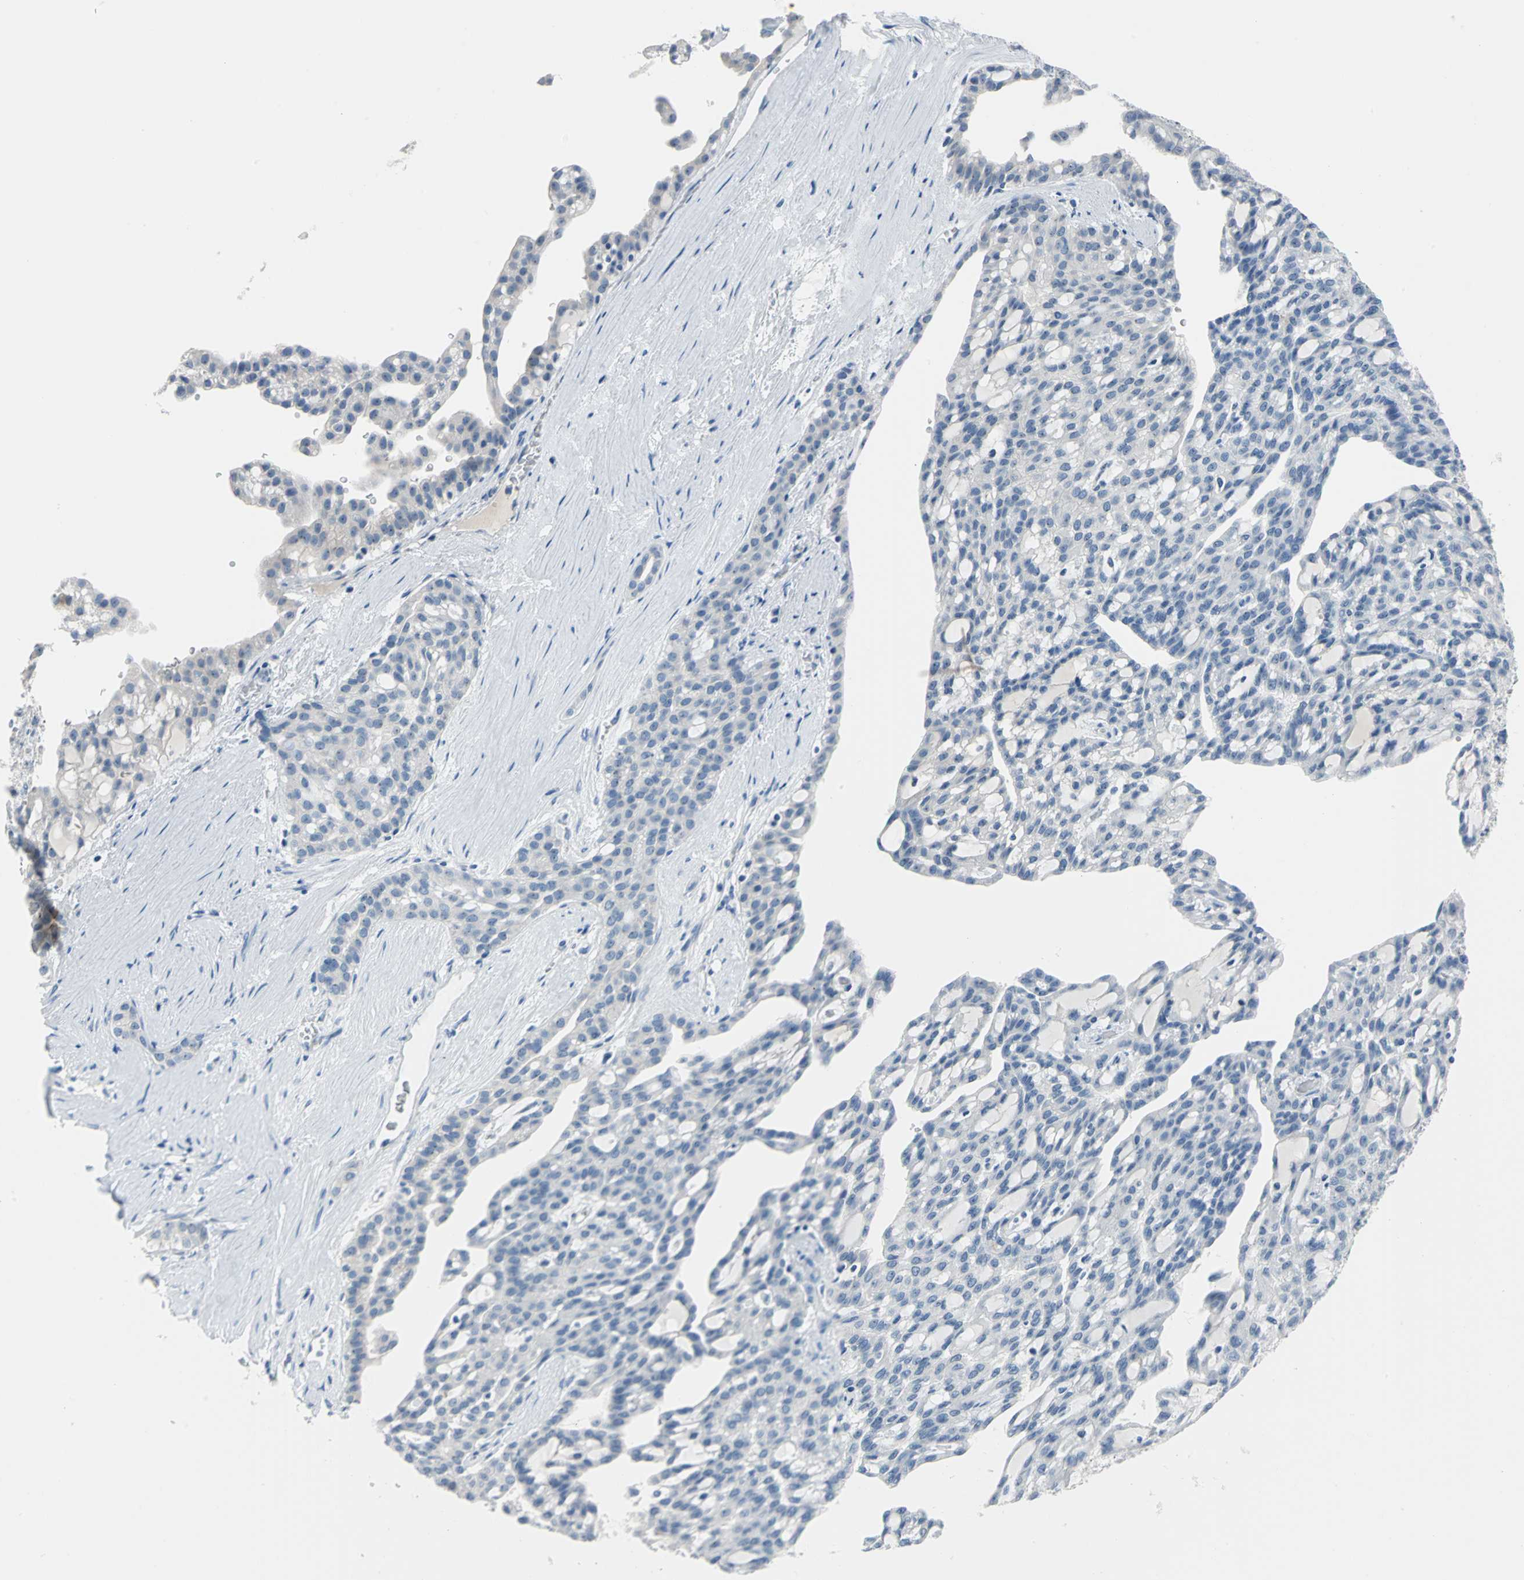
{"staining": {"intensity": "negative", "quantity": "none", "location": "none"}, "tissue": "renal cancer", "cell_type": "Tumor cells", "image_type": "cancer", "snomed": [{"axis": "morphology", "description": "Adenocarcinoma, NOS"}, {"axis": "topography", "description": "Kidney"}], "caption": "This is a image of immunohistochemistry staining of renal adenocarcinoma, which shows no expression in tumor cells.", "gene": "MUC4", "patient": {"sex": "male", "age": 63}}